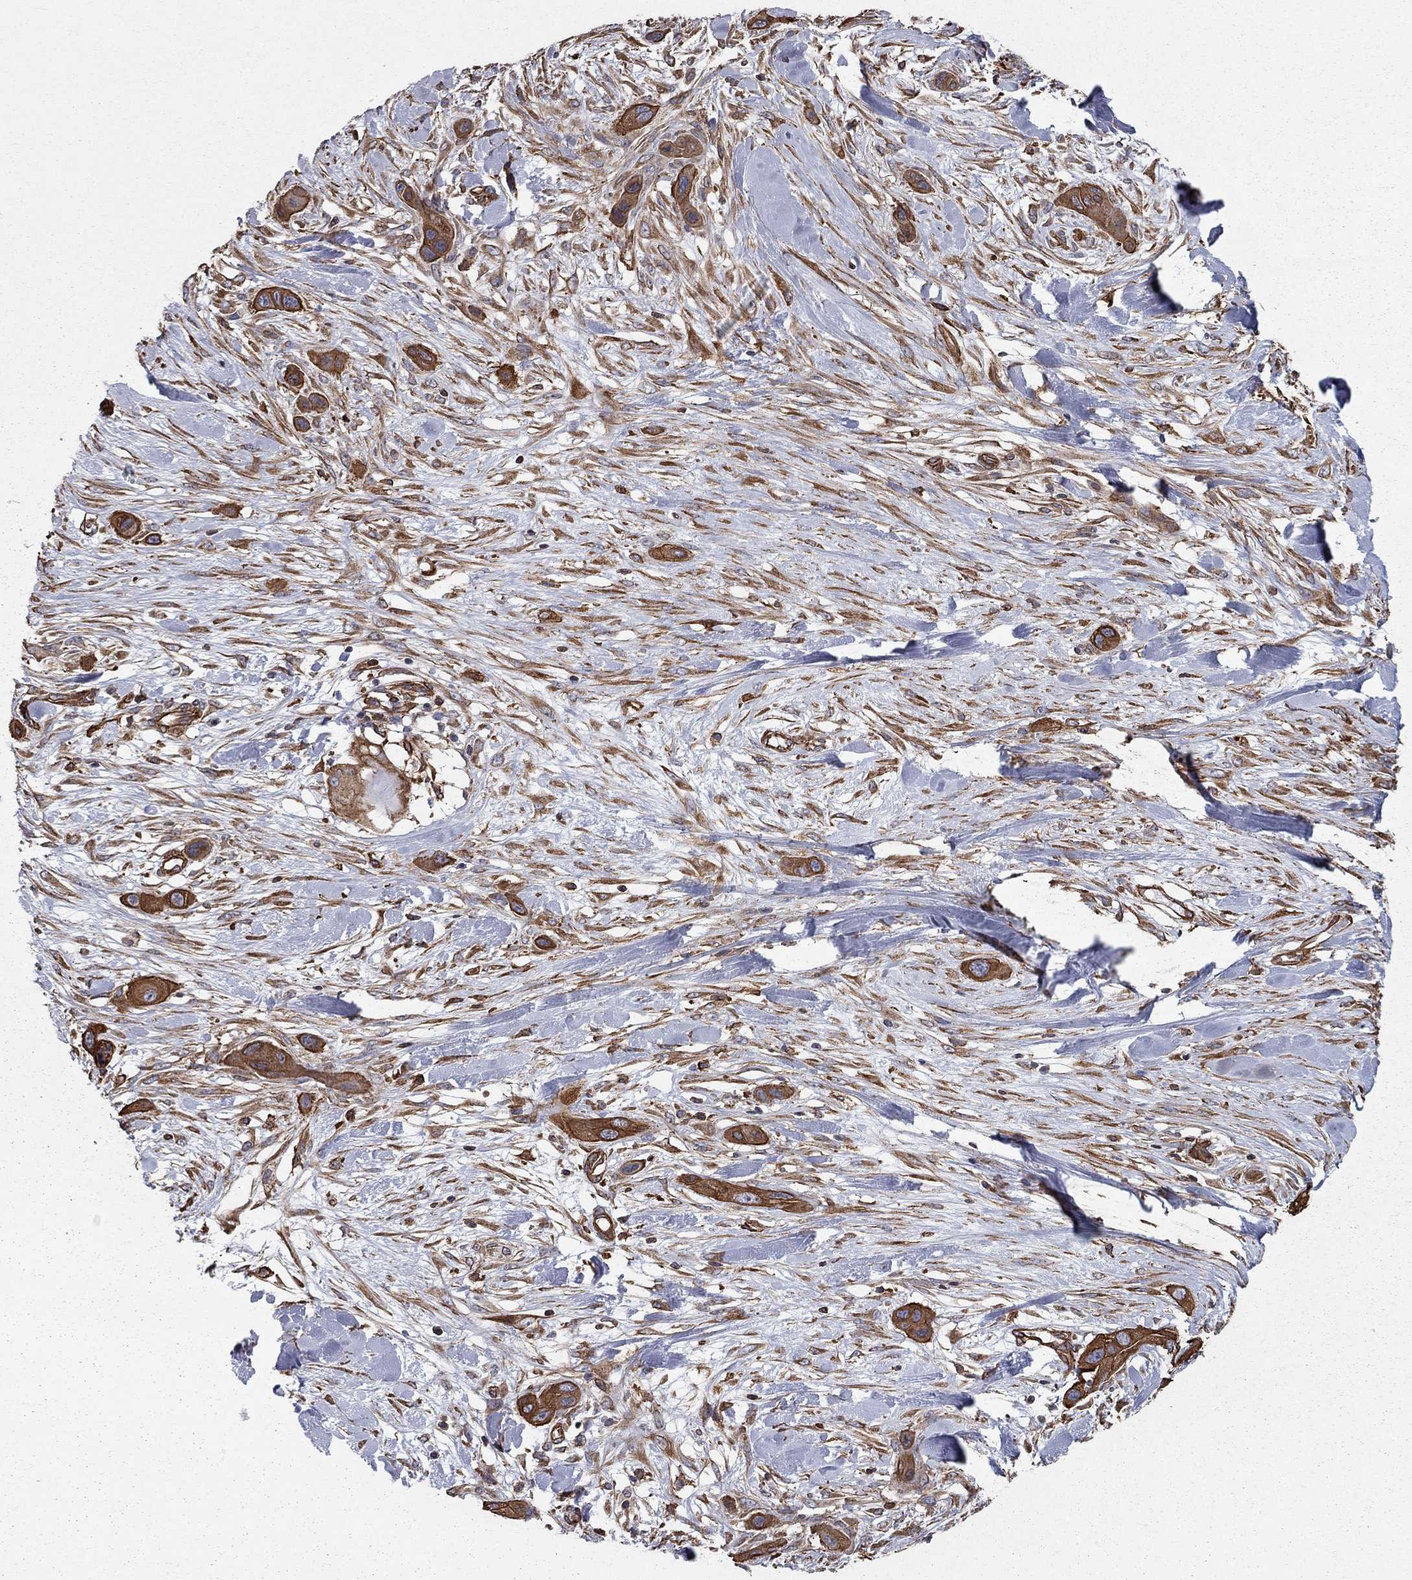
{"staining": {"intensity": "strong", "quantity": ">75%", "location": "cytoplasmic/membranous"}, "tissue": "skin cancer", "cell_type": "Tumor cells", "image_type": "cancer", "snomed": [{"axis": "morphology", "description": "Squamous cell carcinoma, NOS"}, {"axis": "topography", "description": "Skin"}], "caption": "Brown immunohistochemical staining in human squamous cell carcinoma (skin) demonstrates strong cytoplasmic/membranous staining in about >75% of tumor cells.", "gene": "BICDL2", "patient": {"sex": "male", "age": 79}}